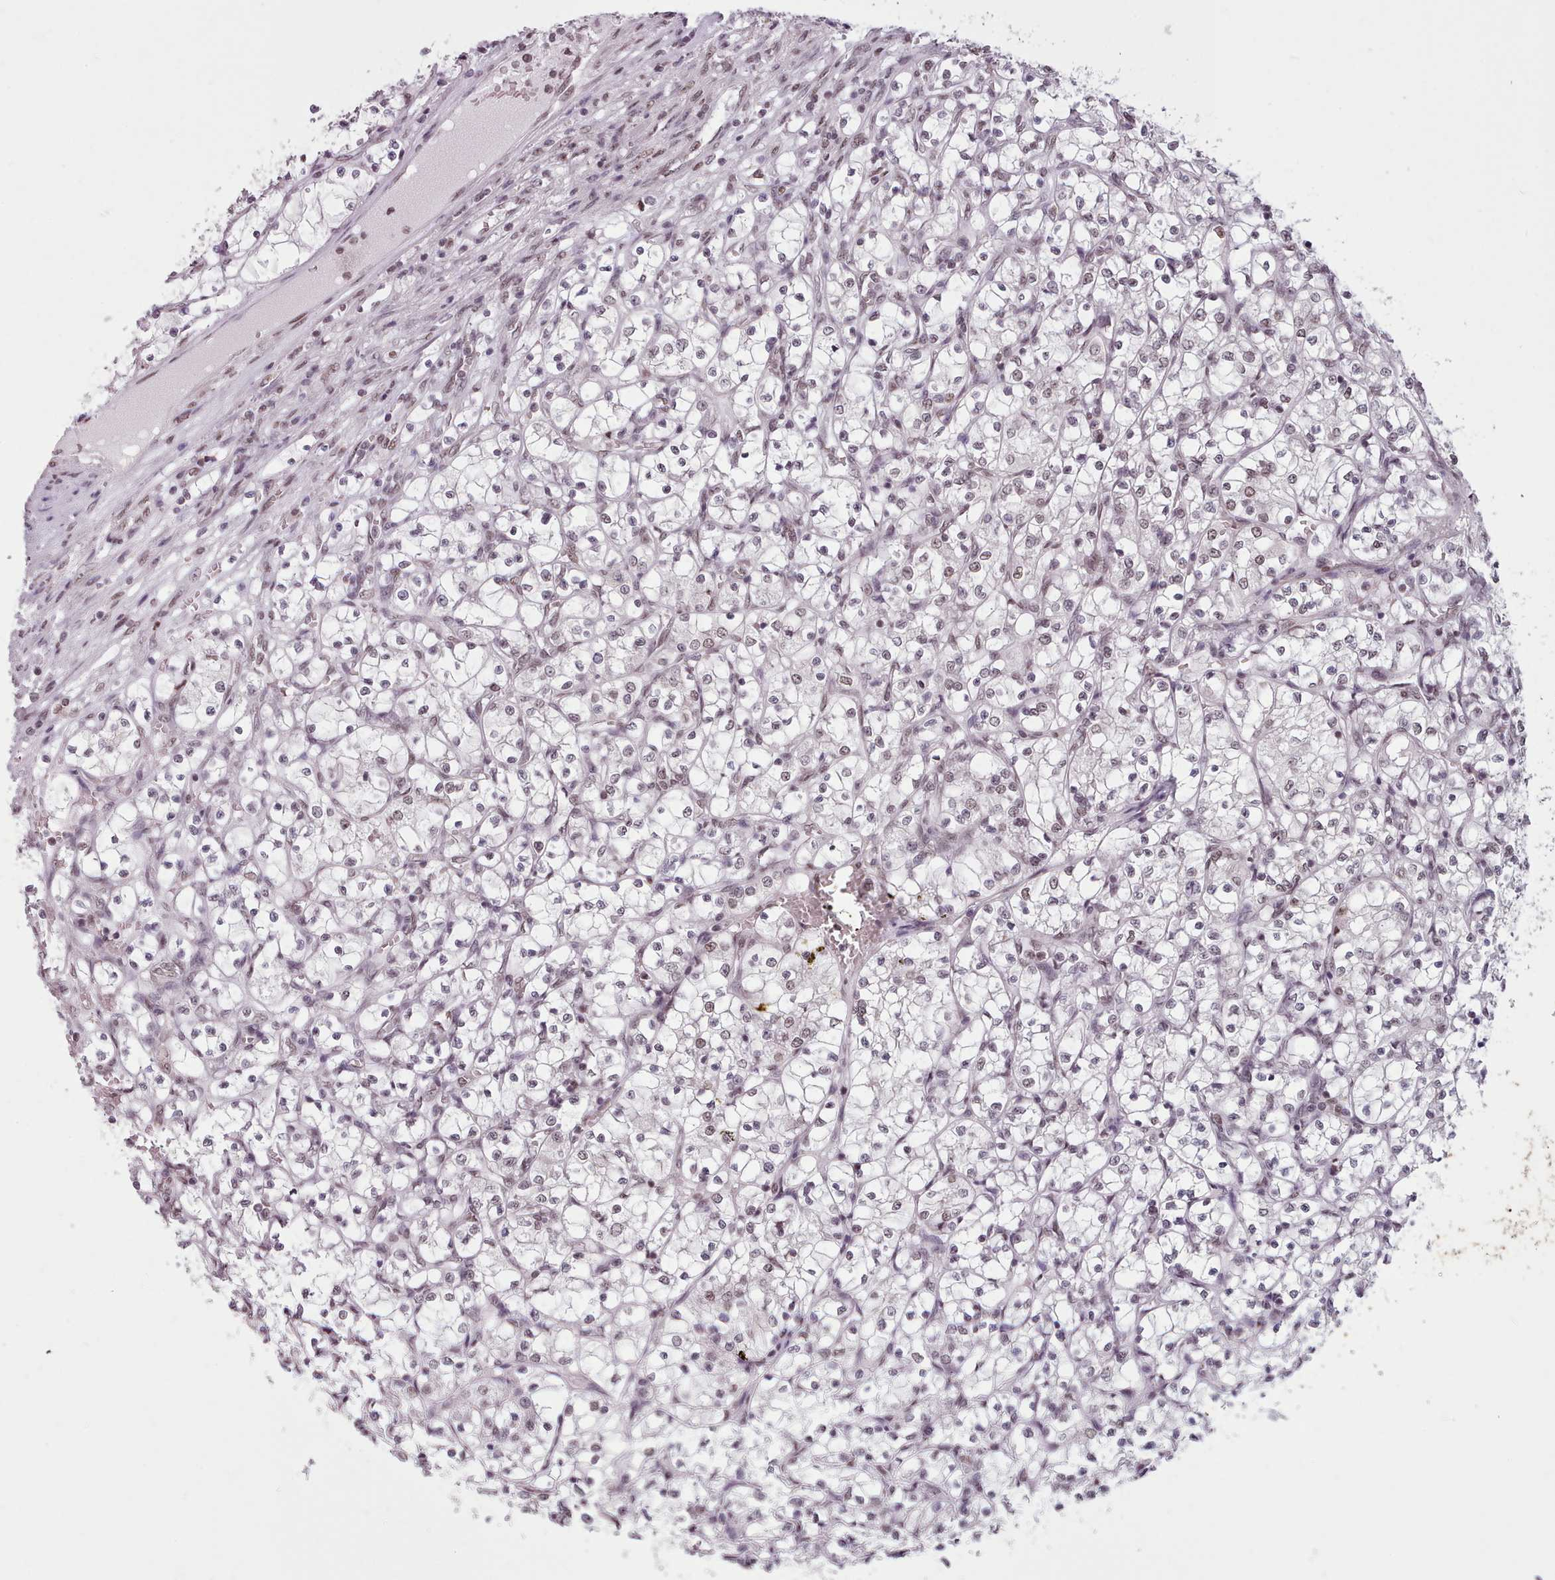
{"staining": {"intensity": "weak", "quantity": ">75%", "location": "nuclear"}, "tissue": "renal cancer", "cell_type": "Tumor cells", "image_type": "cancer", "snomed": [{"axis": "morphology", "description": "Adenocarcinoma, NOS"}, {"axis": "topography", "description": "Kidney"}], "caption": "A photomicrograph of renal cancer stained for a protein displays weak nuclear brown staining in tumor cells.", "gene": "SRRM1", "patient": {"sex": "female", "age": 69}}